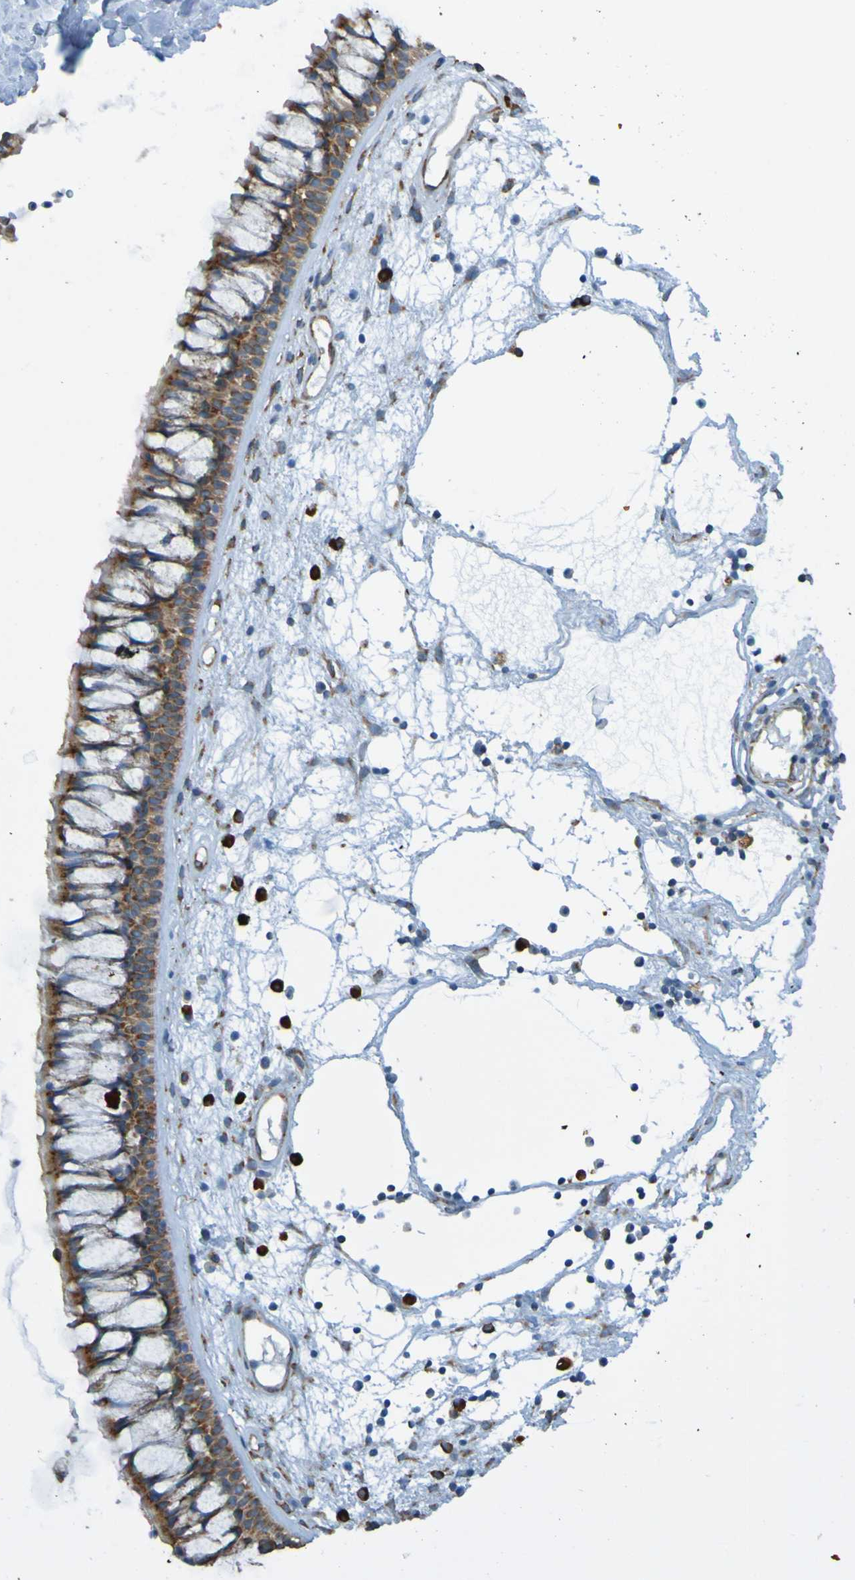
{"staining": {"intensity": "weak", "quantity": ">75%", "location": "cytoplasmic/membranous"}, "tissue": "nasopharynx", "cell_type": "Respiratory epithelial cells", "image_type": "normal", "snomed": [{"axis": "morphology", "description": "Normal tissue, NOS"}, {"axis": "morphology", "description": "Inflammation, NOS"}, {"axis": "topography", "description": "Nasopharynx"}], "caption": "An IHC micrograph of unremarkable tissue is shown. Protein staining in brown shows weak cytoplasmic/membranous positivity in nasopharynx within respiratory epithelial cells.", "gene": "SSR1", "patient": {"sex": "male", "age": 48}}